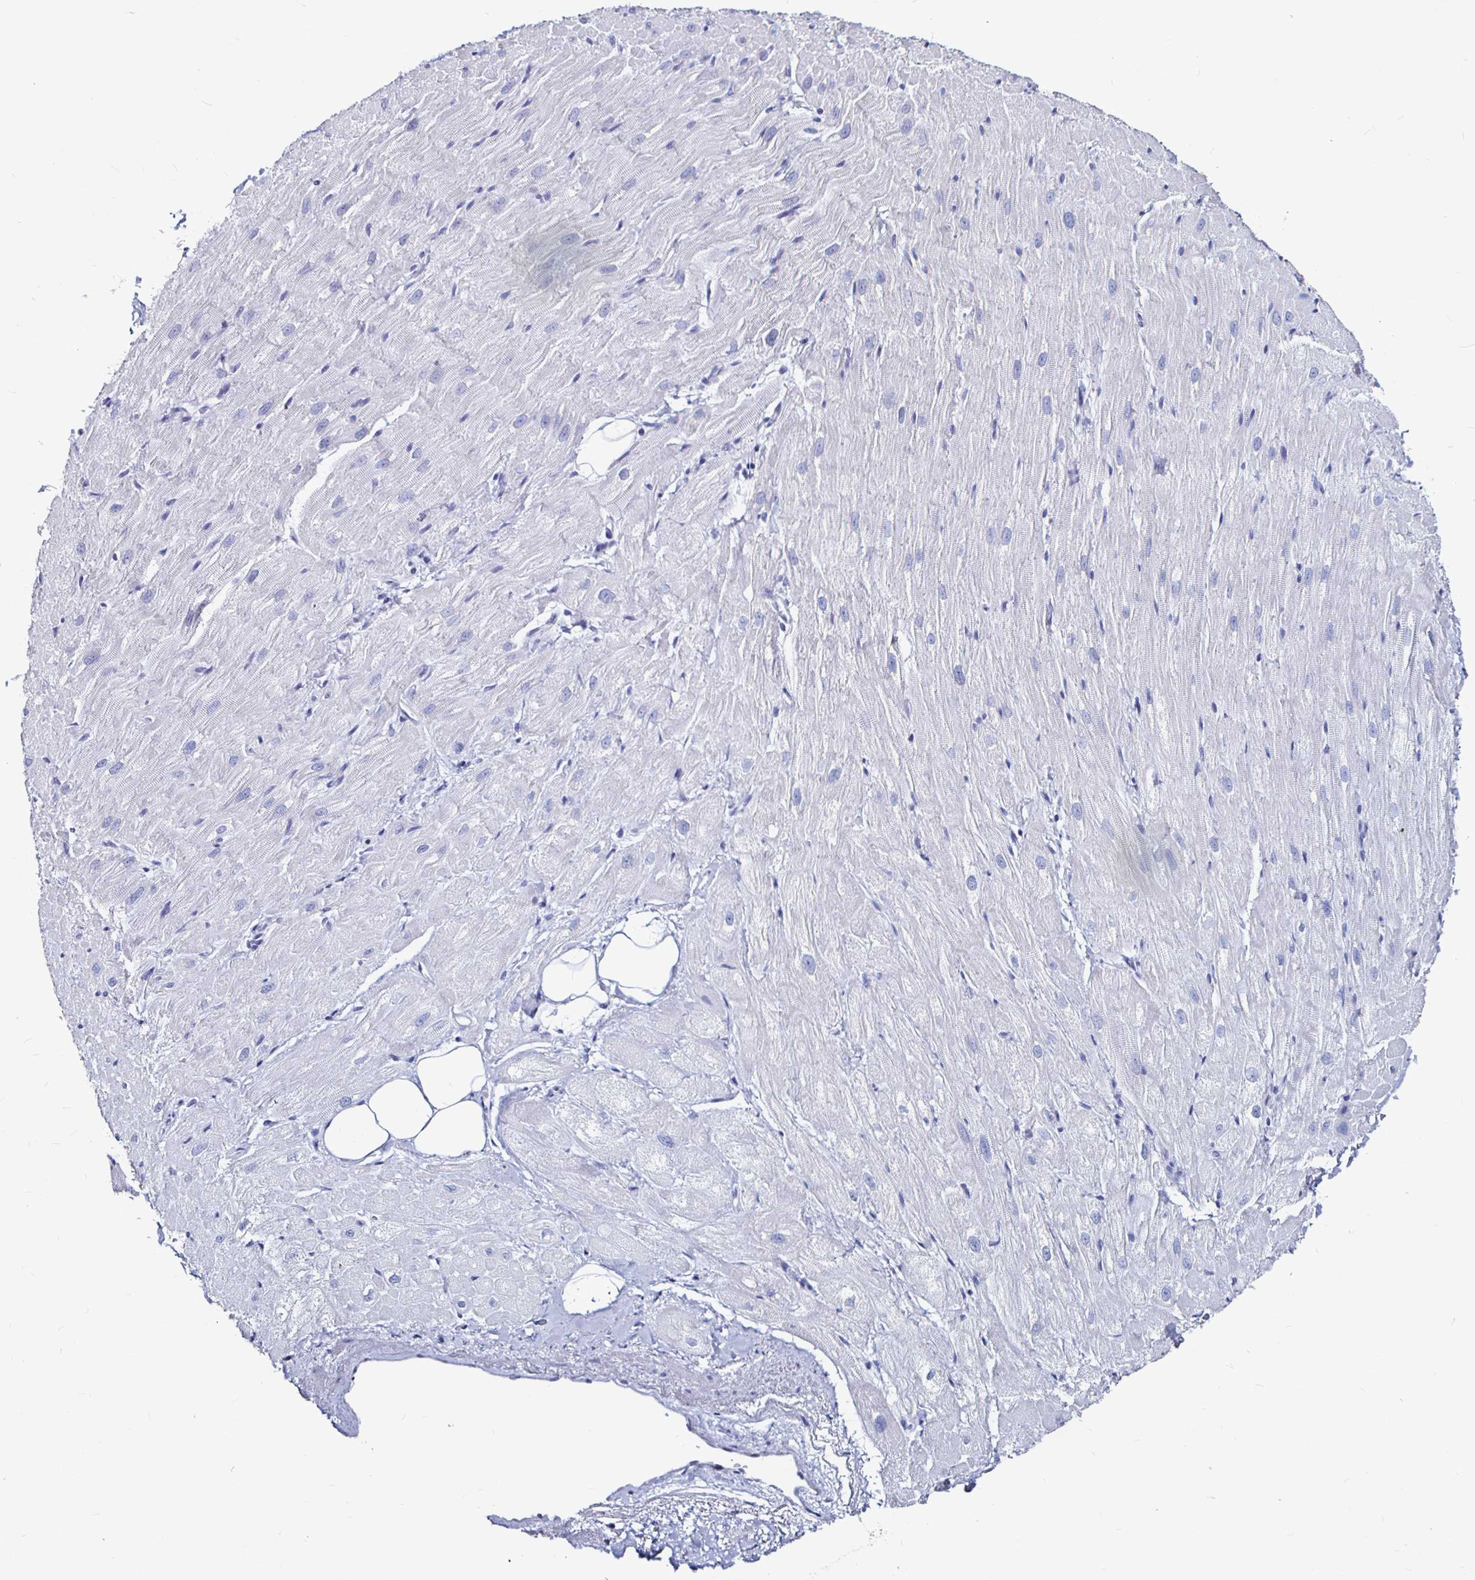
{"staining": {"intensity": "negative", "quantity": "none", "location": "none"}, "tissue": "heart muscle", "cell_type": "Cardiomyocytes", "image_type": "normal", "snomed": [{"axis": "morphology", "description": "Normal tissue, NOS"}, {"axis": "topography", "description": "Heart"}], "caption": "High magnification brightfield microscopy of benign heart muscle stained with DAB (3,3'-diaminobenzidine) (brown) and counterstained with hematoxylin (blue): cardiomyocytes show no significant expression.", "gene": "LUZP4", "patient": {"sex": "male", "age": 62}}